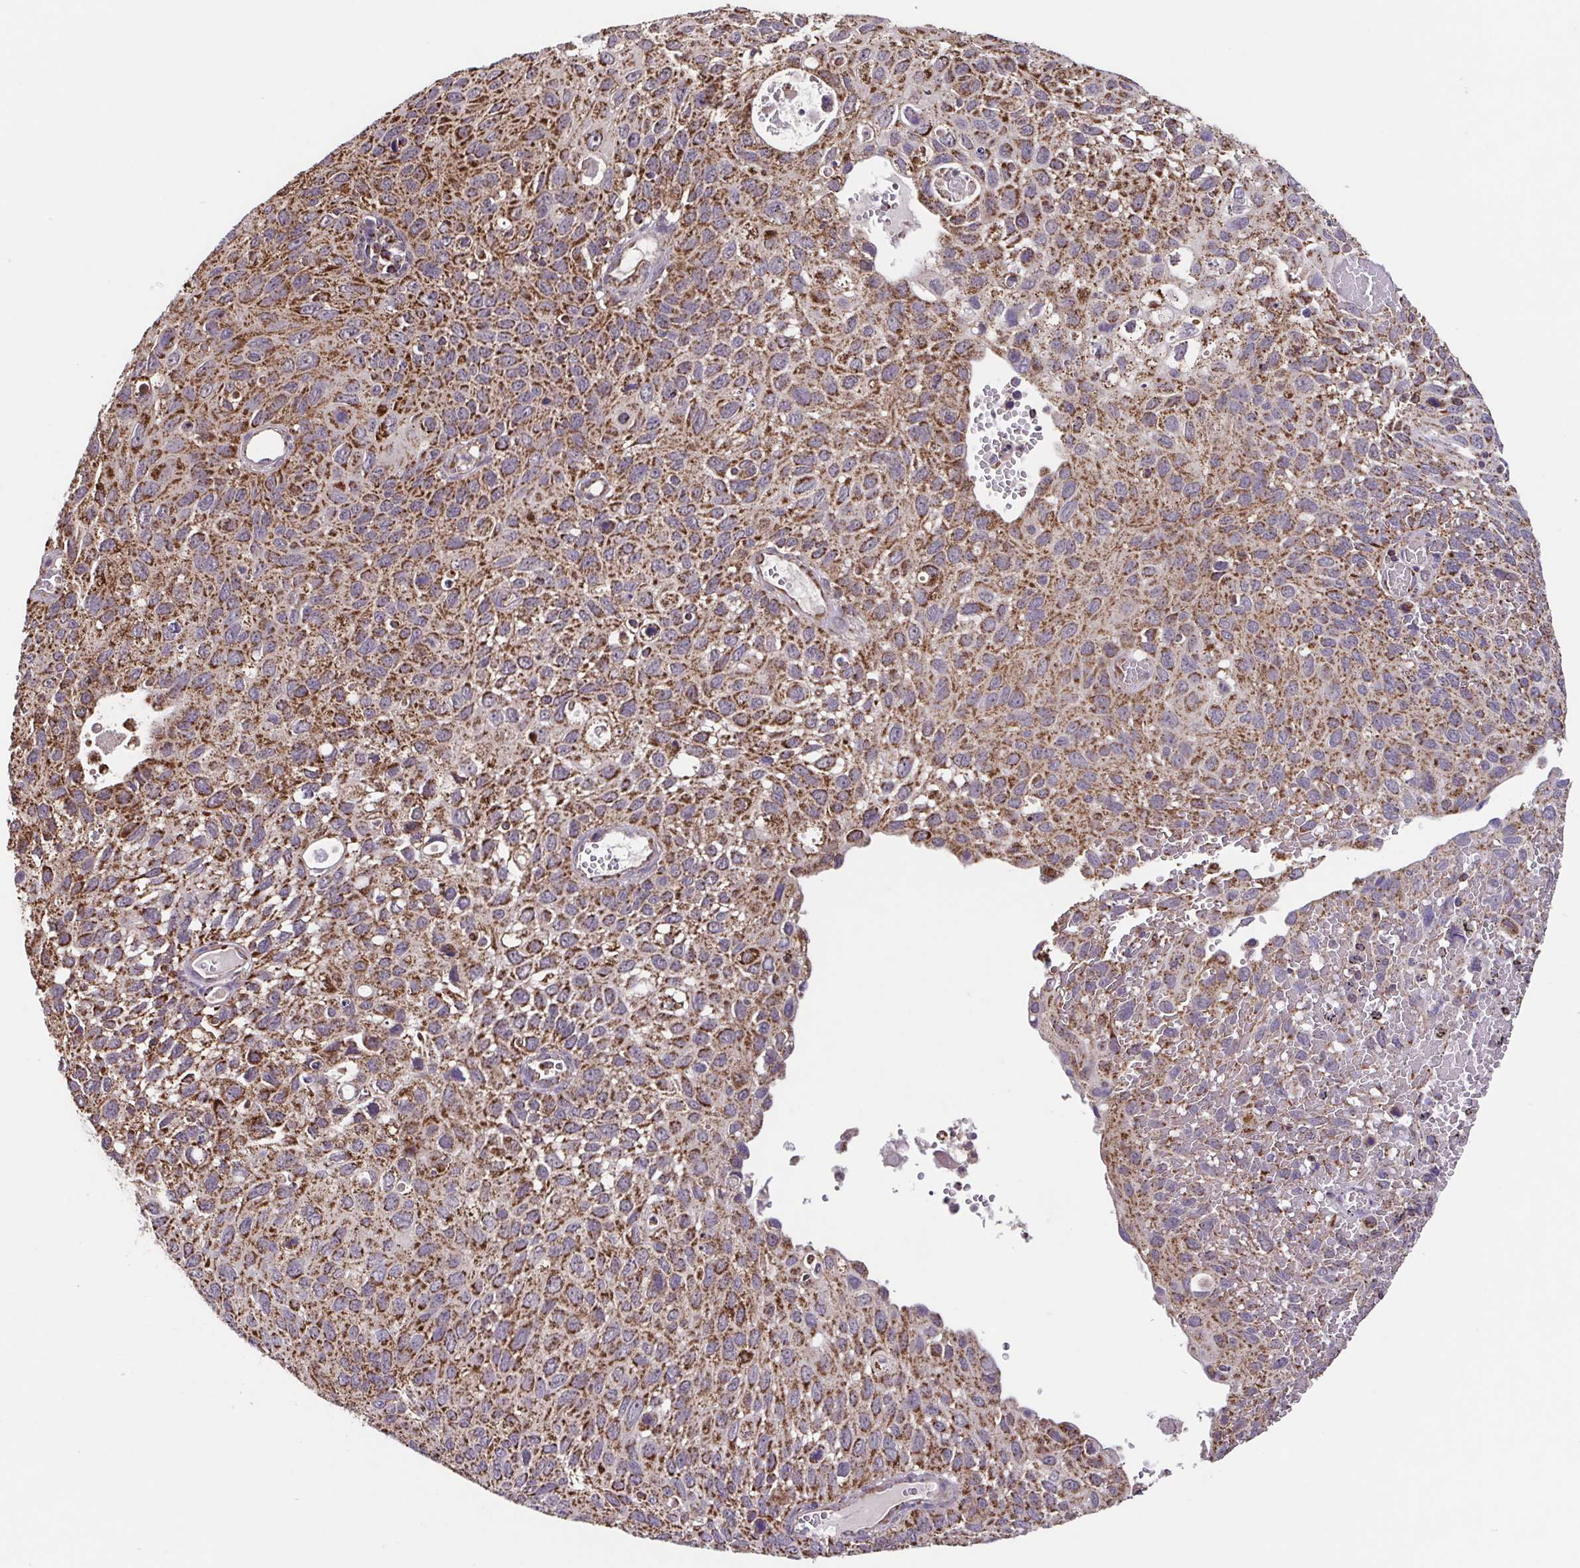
{"staining": {"intensity": "strong", "quantity": ">75%", "location": "cytoplasmic/membranous"}, "tissue": "cervical cancer", "cell_type": "Tumor cells", "image_type": "cancer", "snomed": [{"axis": "morphology", "description": "Squamous cell carcinoma, NOS"}, {"axis": "topography", "description": "Cervix"}], "caption": "This micrograph reveals immunohistochemistry staining of human cervical cancer (squamous cell carcinoma), with high strong cytoplasmic/membranous staining in about >75% of tumor cells.", "gene": "DIP2B", "patient": {"sex": "female", "age": 70}}